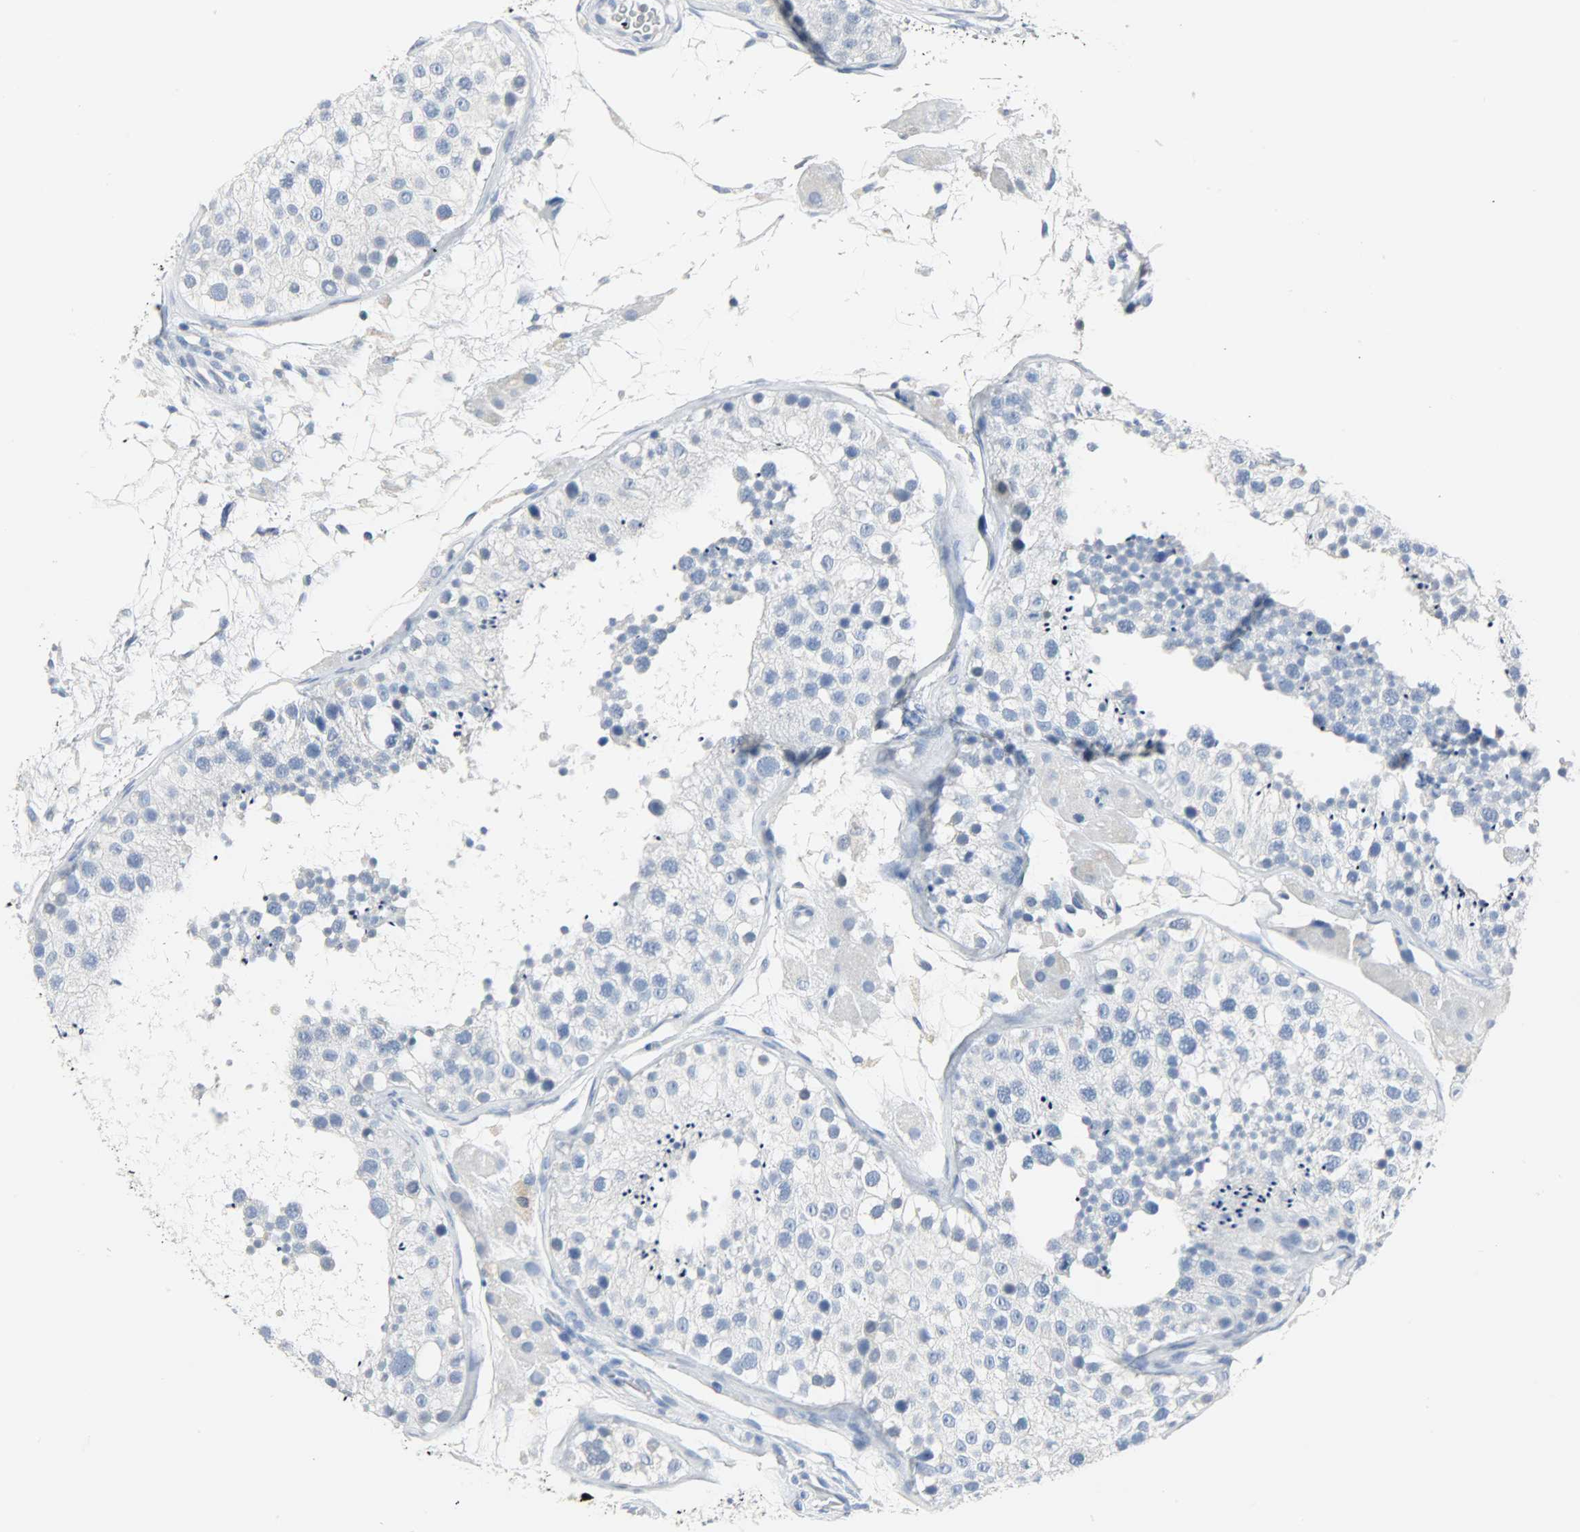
{"staining": {"intensity": "negative", "quantity": "none", "location": "none"}, "tissue": "testis", "cell_type": "Cells in seminiferous ducts", "image_type": "normal", "snomed": [{"axis": "morphology", "description": "Normal tissue, NOS"}, {"axis": "topography", "description": "Testis"}], "caption": "Image shows no protein positivity in cells in seminiferous ducts of normal testis. (DAB immunohistochemistry (IHC), high magnification).", "gene": "CA3", "patient": {"sex": "male", "age": 26}}